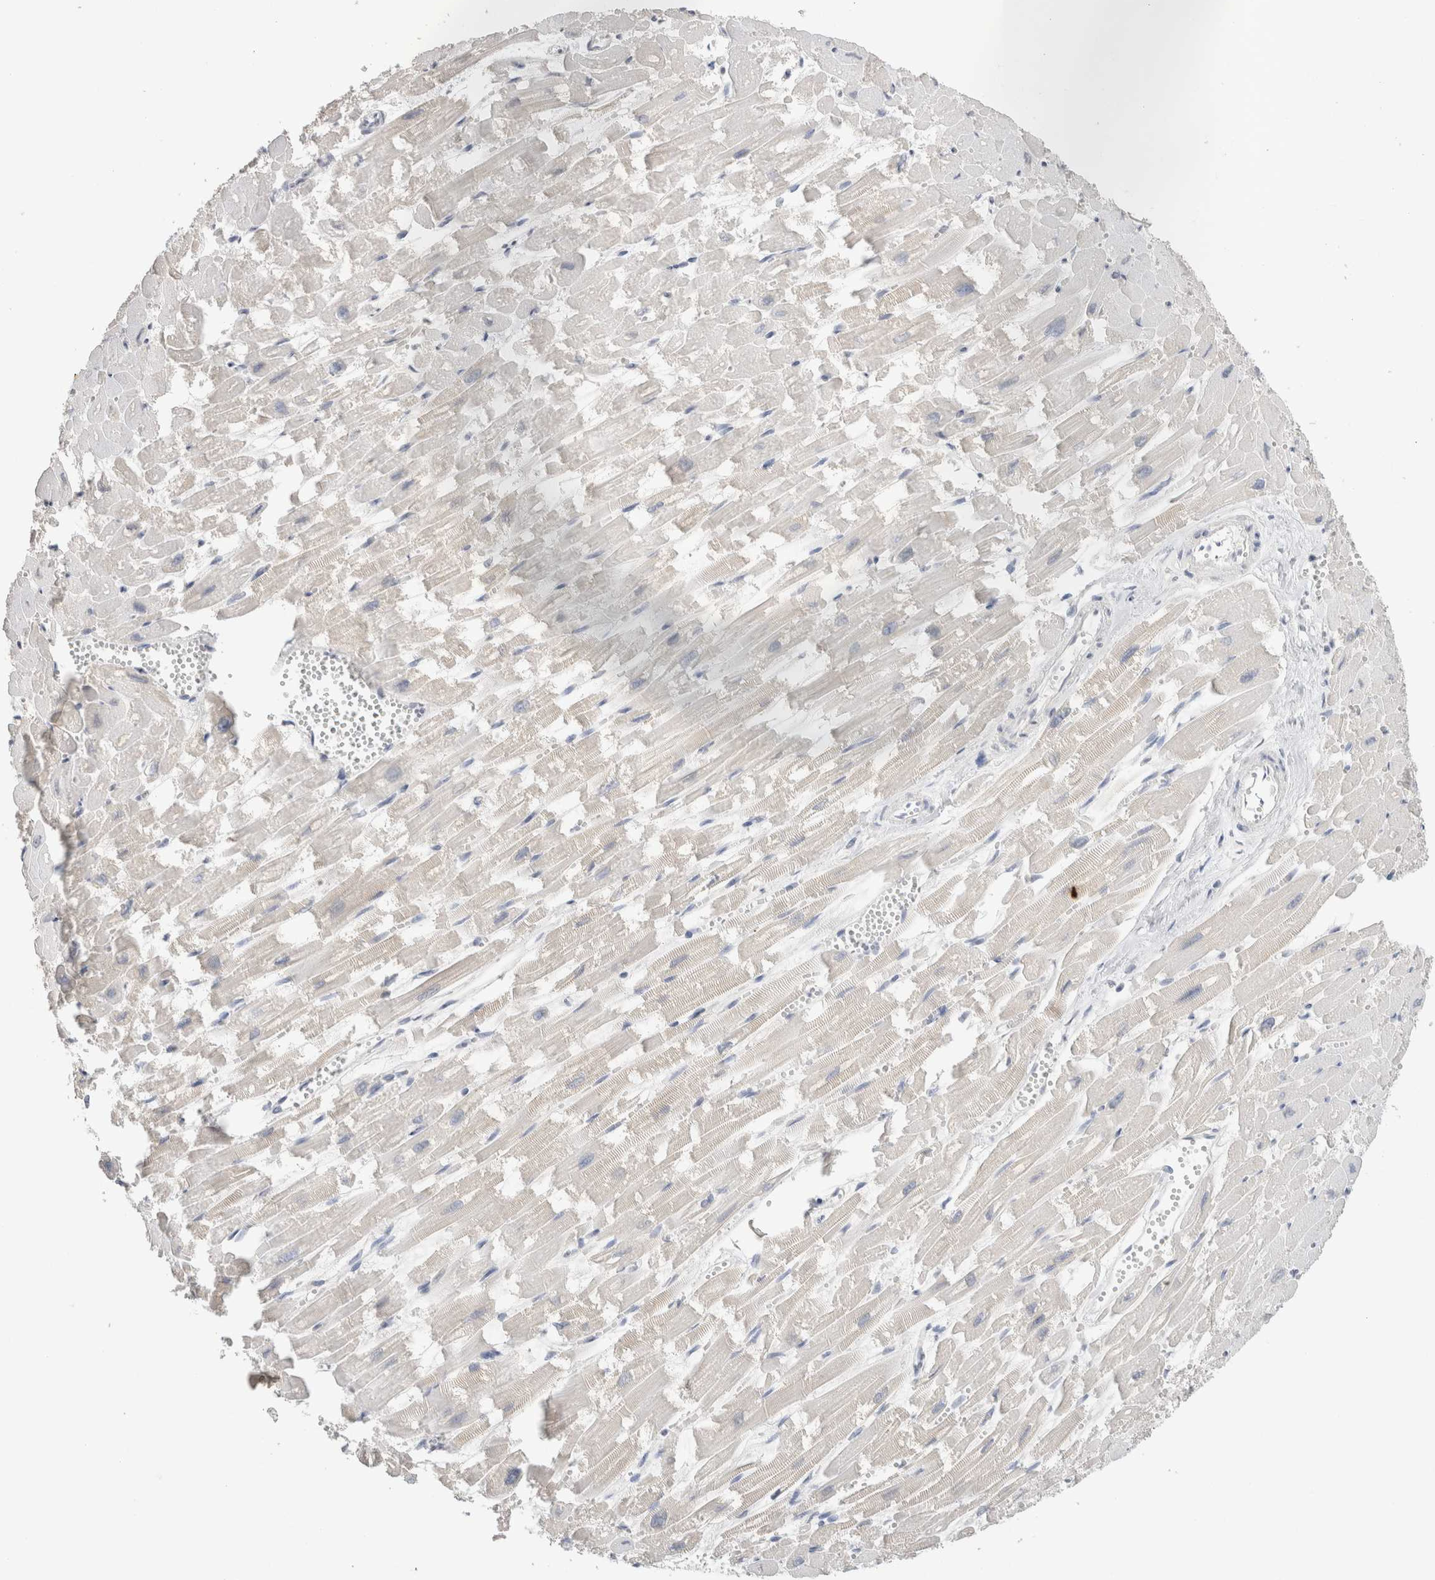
{"staining": {"intensity": "negative", "quantity": "none", "location": "none"}, "tissue": "heart muscle", "cell_type": "Cardiomyocytes", "image_type": "normal", "snomed": [{"axis": "morphology", "description": "Normal tissue, NOS"}, {"axis": "topography", "description": "Heart"}], "caption": "Immunohistochemistry of normal heart muscle shows no positivity in cardiomyocytes.", "gene": "LAMP3", "patient": {"sex": "male", "age": 54}}